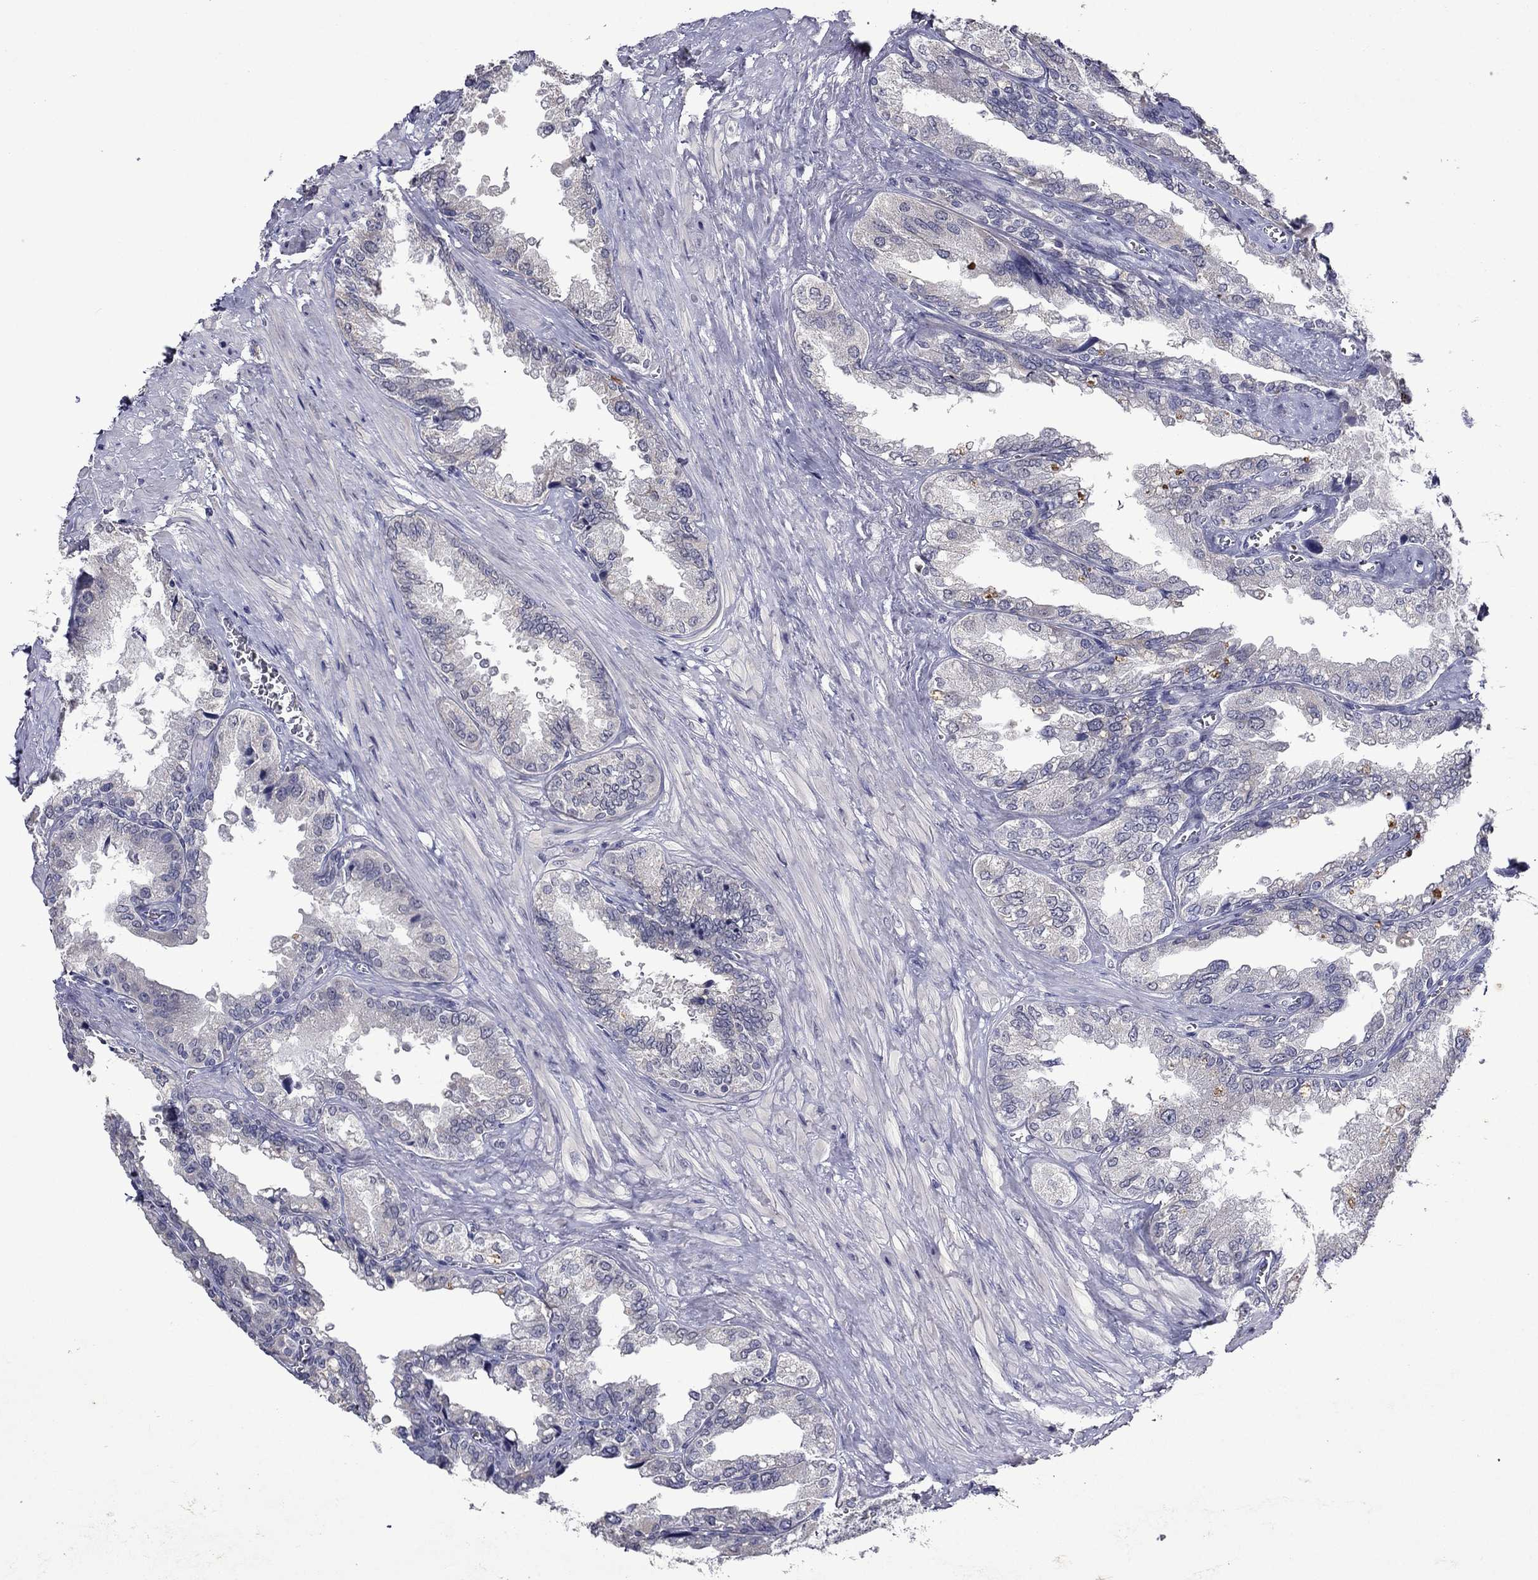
{"staining": {"intensity": "negative", "quantity": "none", "location": "none"}, "tissue": "seminal vesicle", "cell_type": "Glandular cells", "image_type": "normal", "snomed": [{"axis": "morphology", "description": "Normal tissue, NOS"}, {"axis": "topography", "description": "Seminal veicle"}], "caption": "Immunohistochemistry (IHC) image of normal seminal vesicle stained for a protein (brown), which demonstrates no staining in glandular cells. The staining was performed using DAB to visualize the protein expression in brown, while the nuclei were stained in blue with hematoxylin (Magnification: 20x).", "gene": "IRF5", "patient": {"sex": "male", "age": 67}}